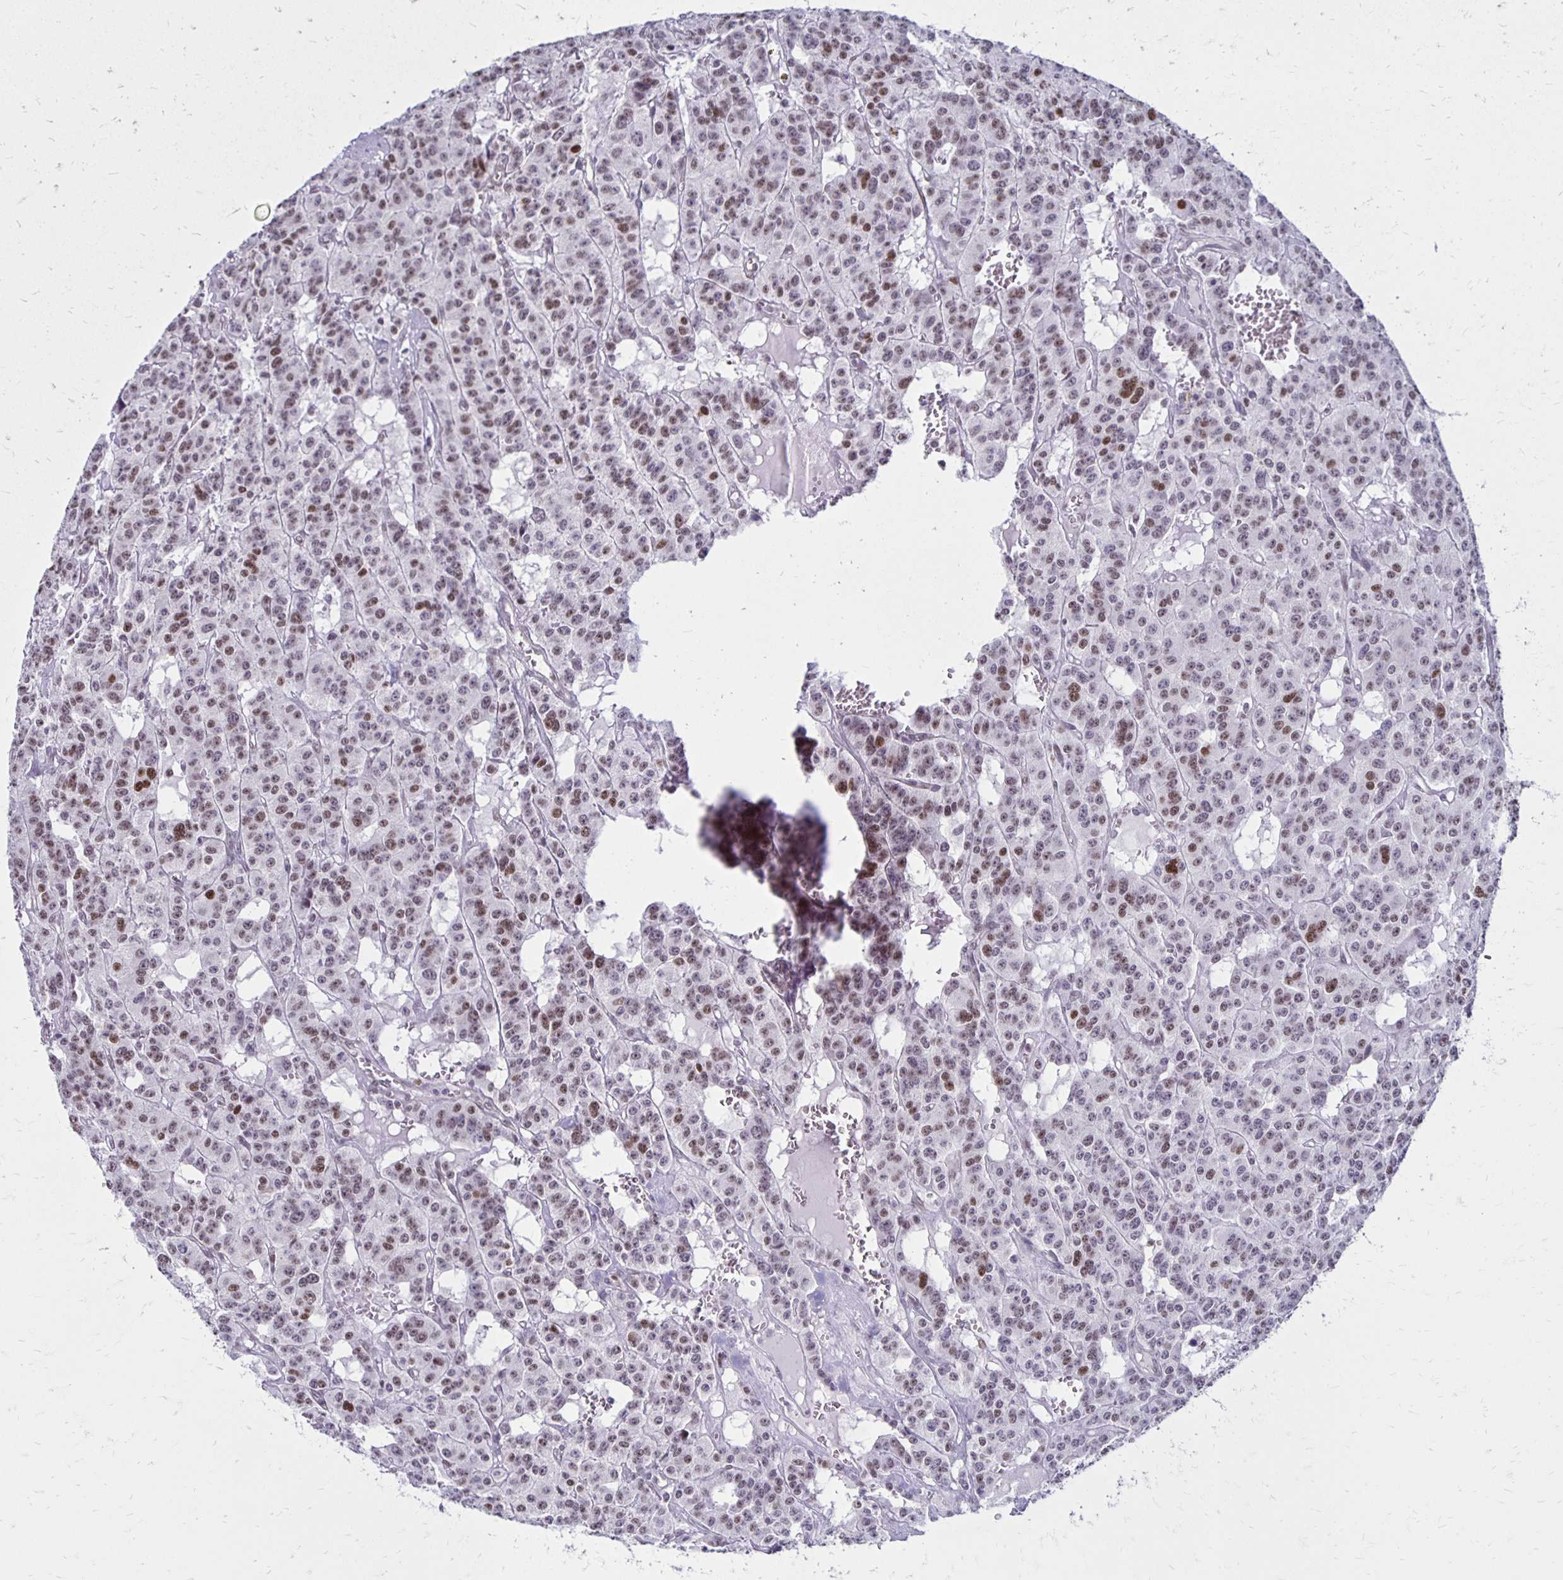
{"staining": {"intensity": "weak", "quantity": "25%-75%", "location": "nuclear"}, "tissue": "carcinoid", "cell_type": "Tumor cells", "image_type": "cancer", "snomed": [{"axis": "morphology", "description": "Carcinoid, malignant, NOS"}, {"axis": "topography", "description": "Lung"}], "caption": "Tumor cells display weak nuclear positivity in approximately 25%-75% of cells in carcinoid (malignant).", "gene": "DDB2", "patient": {"sex": "female", "age": 71}}